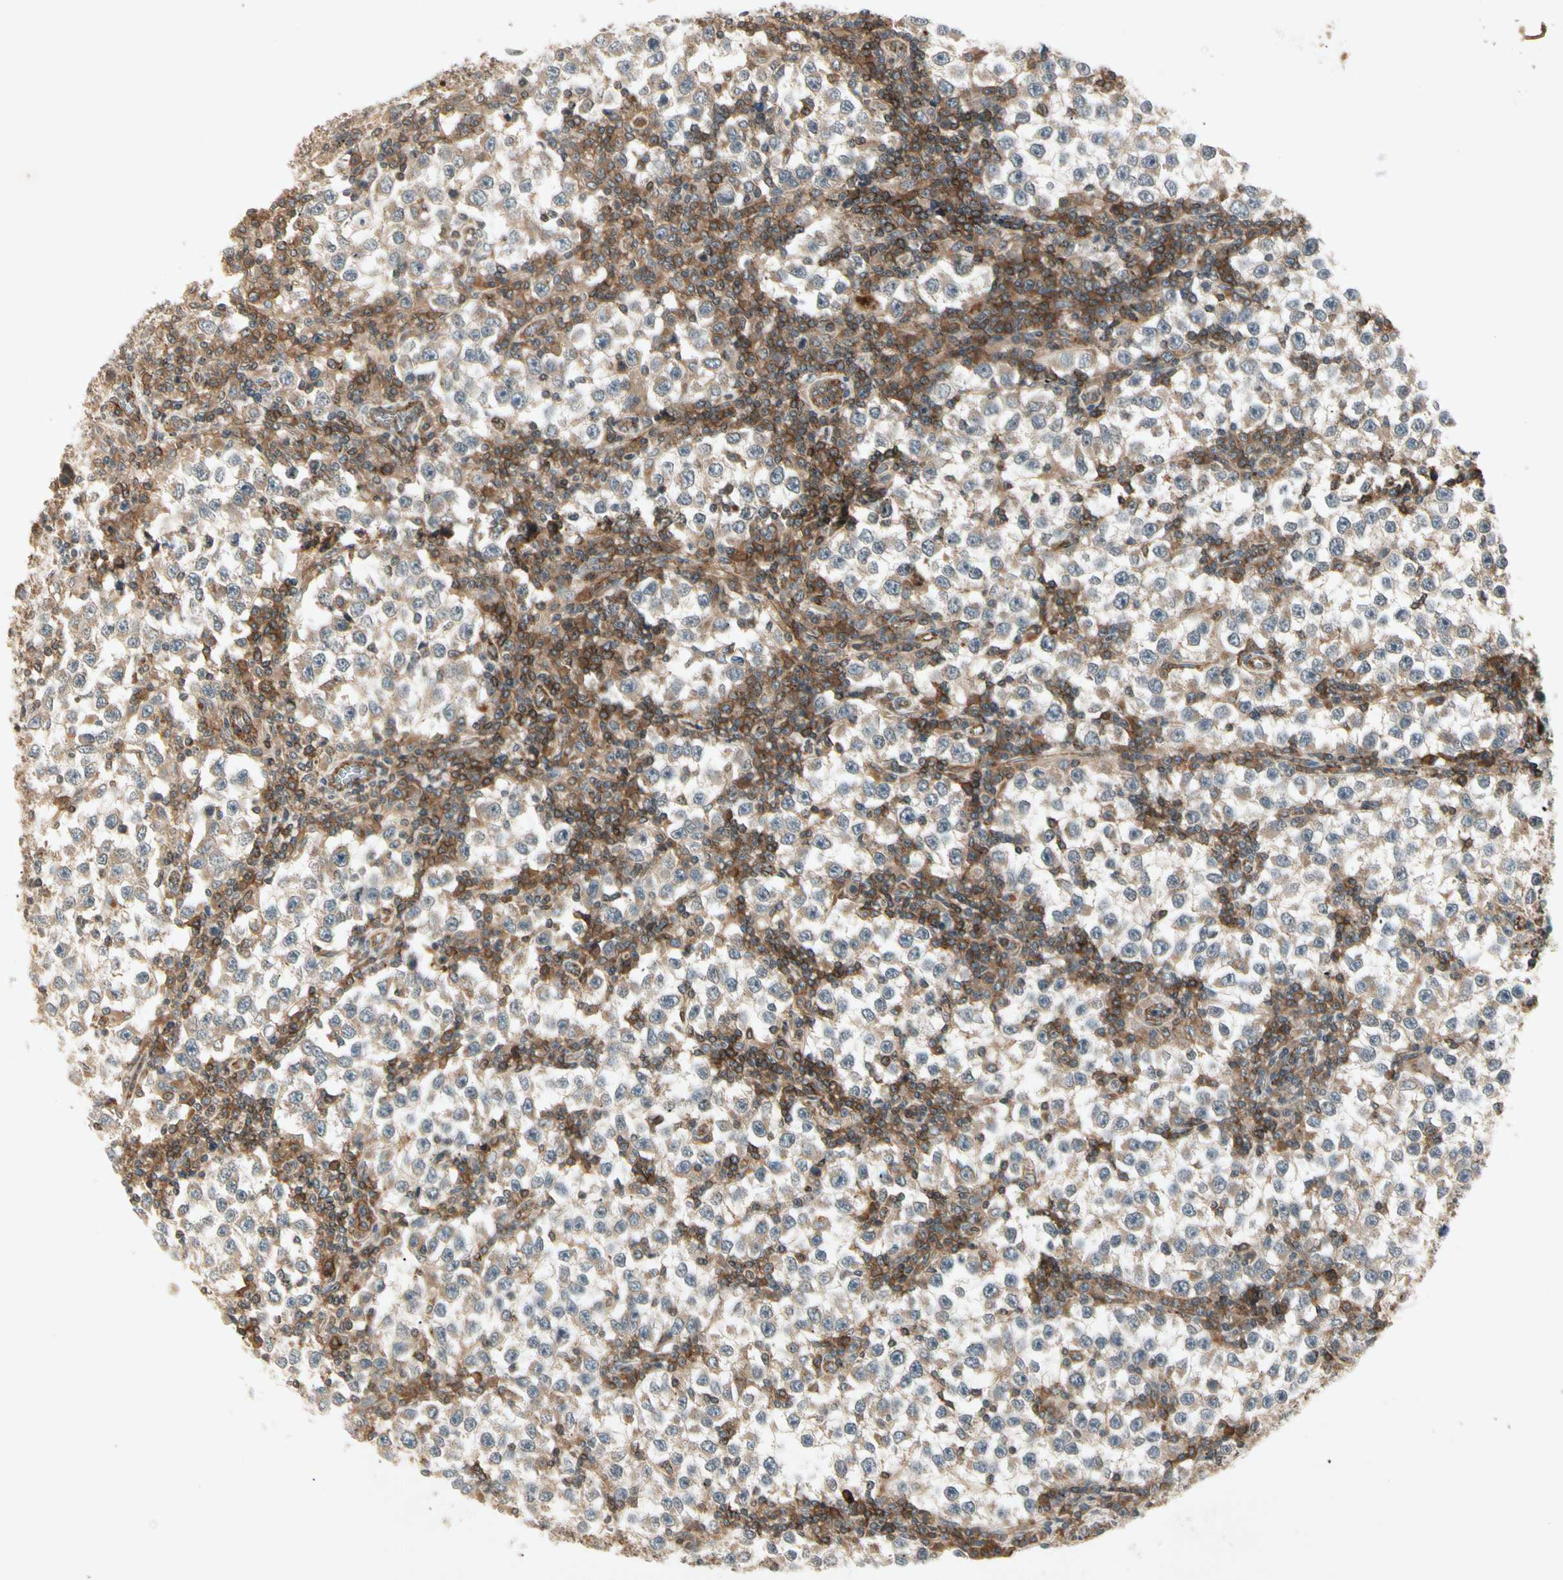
{"staining": {"intensity": "weak", "quantity": "25%-75%", "location": "cytoplasmic/membranous"}, "tissue": "testis cancer", "cell_type": "Tumor cells", "image_type": "cancer", "snomed": [{"axis": "morphology", "description": "Seminoma, NOS"}, {"axis": "topography", "description": "Testis"}], "caption": "Immunohistochemical staining of human testis cancer displays low levels of weak cytoplasmic/membranous protein positivity in about 25%-75% of tumor cells. (DAB IHC, brown staining for protein, blue staining for nuclei).", "gene": "FLOT1", "patient": {"sex": "male", "age": 65}}